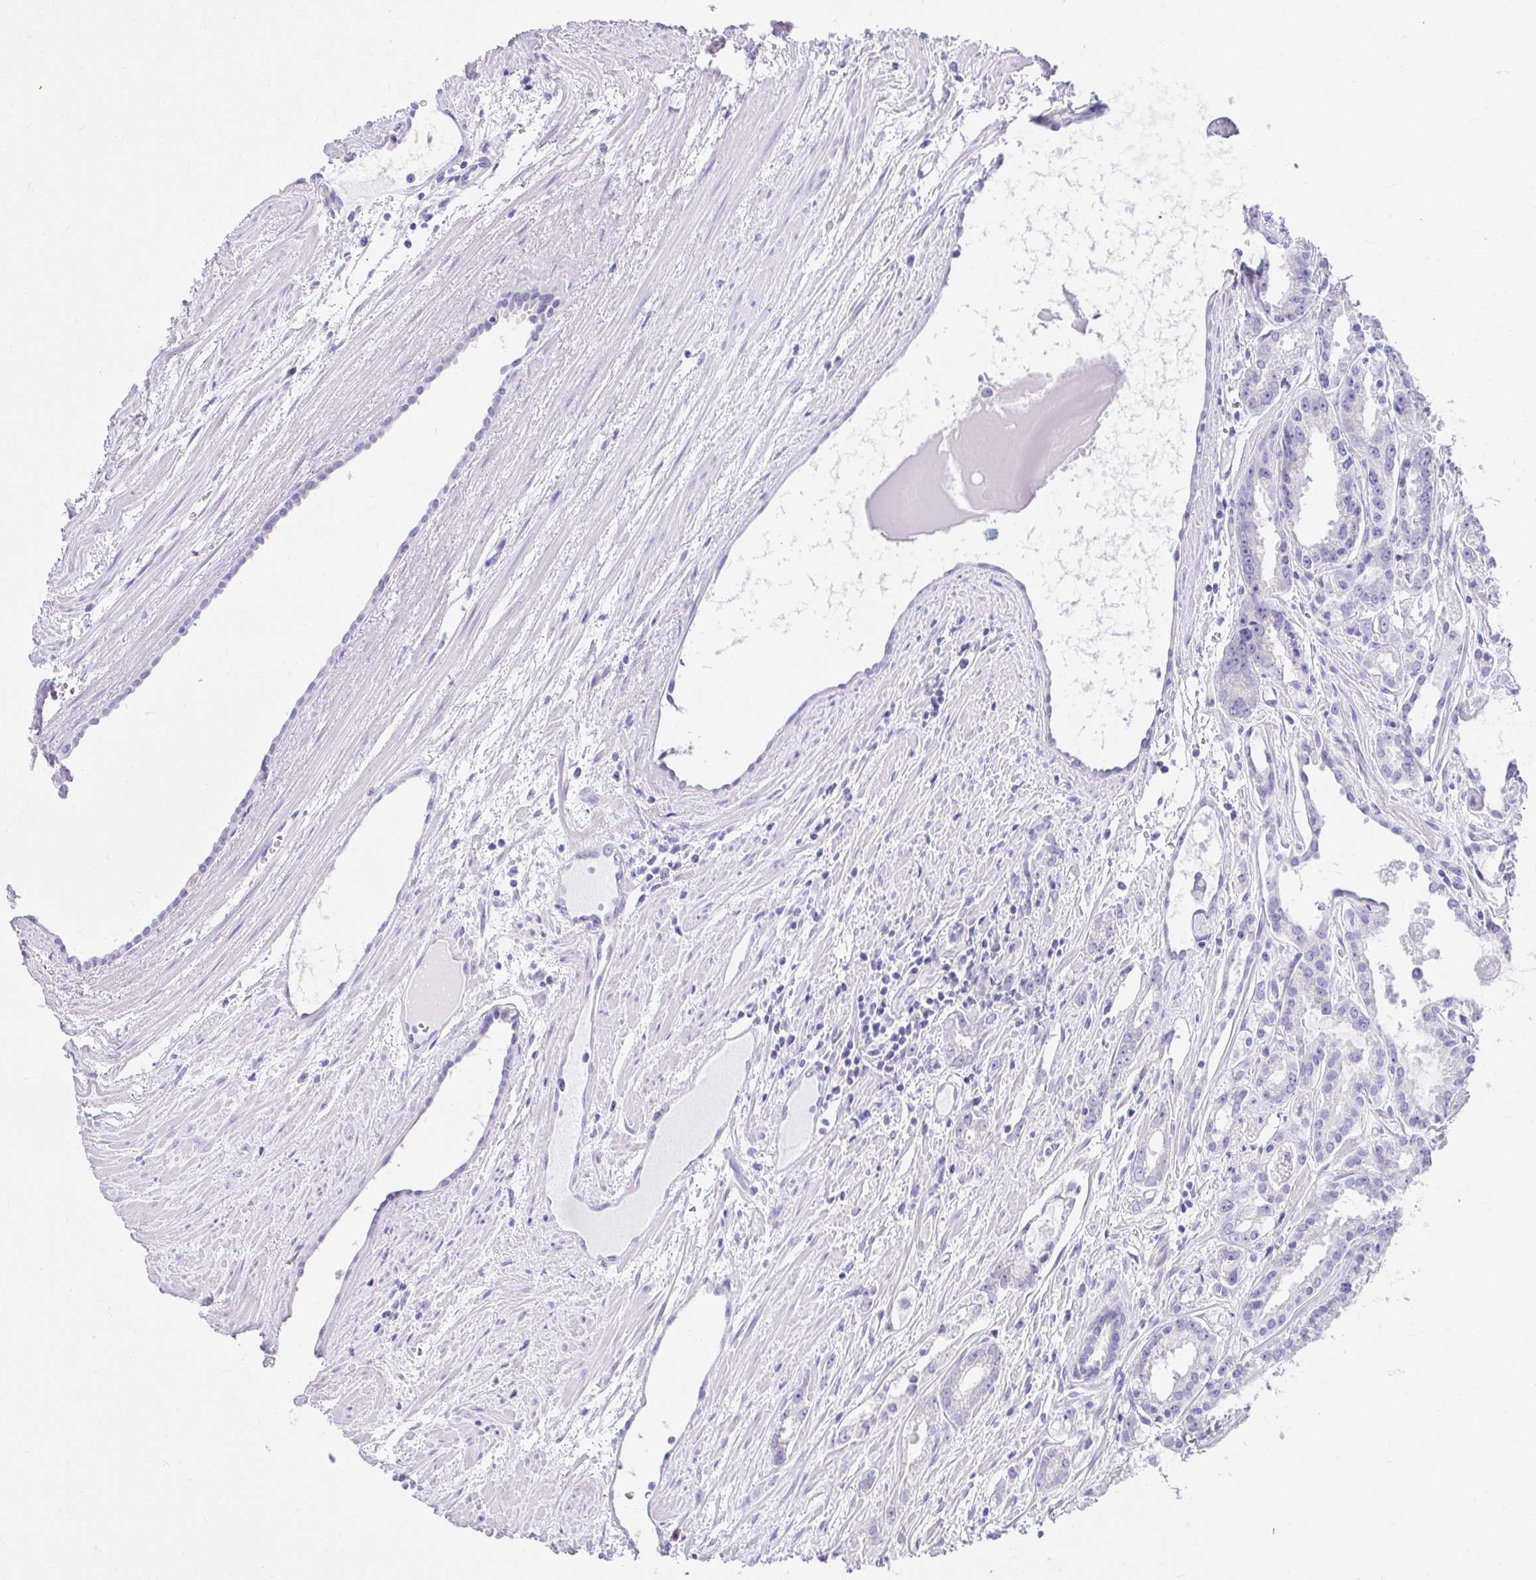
{"staining": {"intensity": "negative", "quantity": "none", "location": "none"}, "tissue": "prostate cancer", "cell_type": "Tumor cells", "image_type": "cancer", "snomed": [{"axis": "morphology", "description": "Adenocarcinoma, High grade"}, {"axis": "topography", "description": "Prostate"}], "caption": "Immunohistochemical staining of prostate high-grade adenocarcinoma demonstrates no significant expression in tumor cells.", "gene": "VGLL1", "patient": {"sex": "male", "age": 68}}